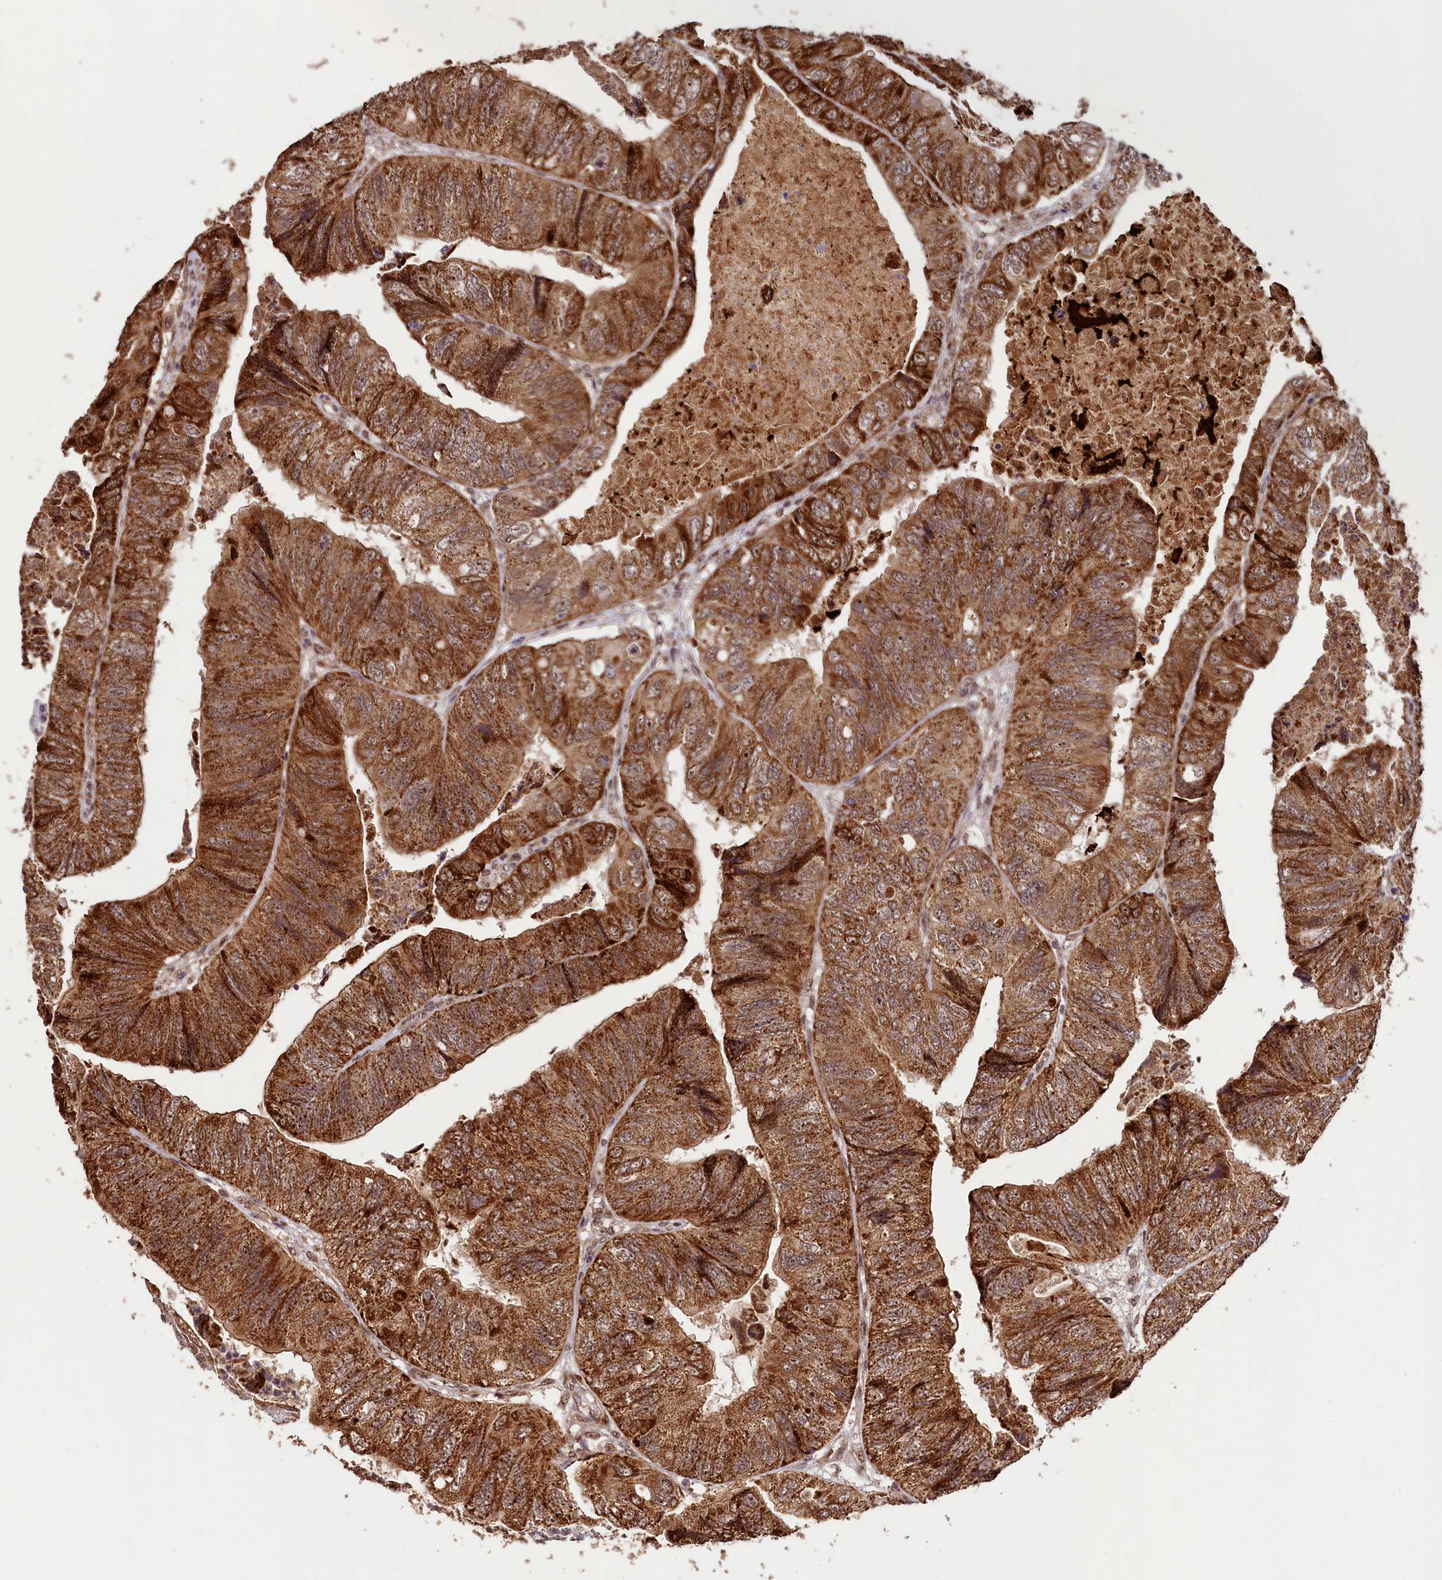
{"staining": {"intensity": "strong", "quantity": ">75%", "location": "cytoplasmic/membranous"}, "tissue": "colorectal cancer", "cell_type": "Tumor cells", "image_type": "cancer", "snomed": [{"axis": "morphology", "description": "Adenocarcinoma, NOS"}, {"axis": "topography", "description": "Rectum"}], "caption": "High-magnification brightfield microscopy of colorectal cancer (adenocarcinoma) stained with DAB (brown) and counterstained with hematoxylin (blue). tumor cells exhibit strong cytoplasmic/membranous staining is appreciated in about>75% of cells.", "gene": "SHPRH", "patient": {"sex": "male", "age": 63}}